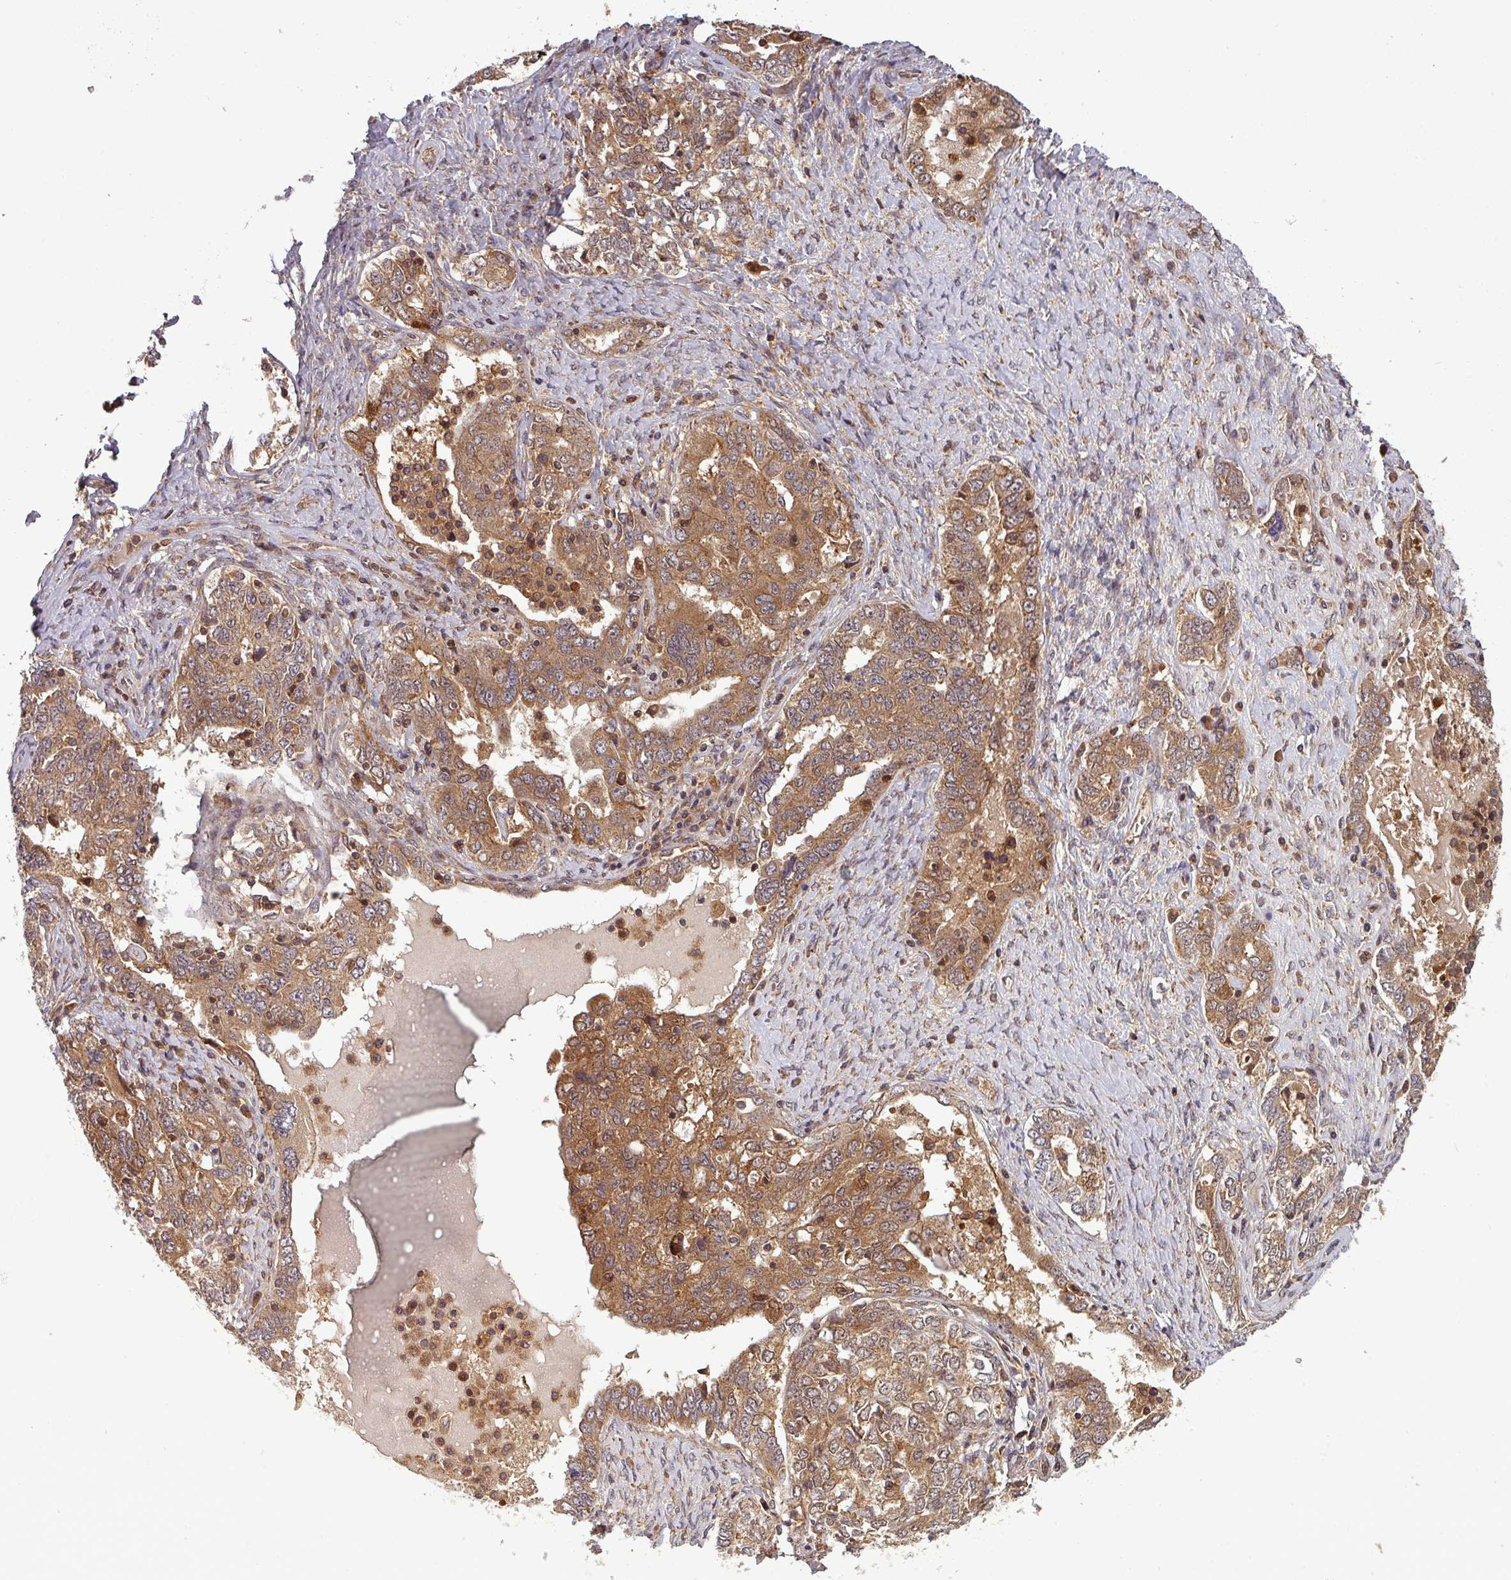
{"staining": {"intensity": "moderate", "quantity": ">75%", "location": "cytoplasmic/membranous"}, "tissue": "ovarian cancer", "cell_type": "Tumor cells", "image_type": "cancer", "snomed": [{"axis": "morphology", "description": "Carcinoma, endometroid"}, {"axis": "topography", "description": "Ovary"}], "caption": "Protein staining of endometroid carcinoma (ovarian) tissue displays moderate cytoplasmic/membranous expression in about >75% of tumor cells. (DAB = brown stain, brightfield microscopy at high magnification).", "gene": "GSKIP", "patient": {"sex": "female", "age": 62}}